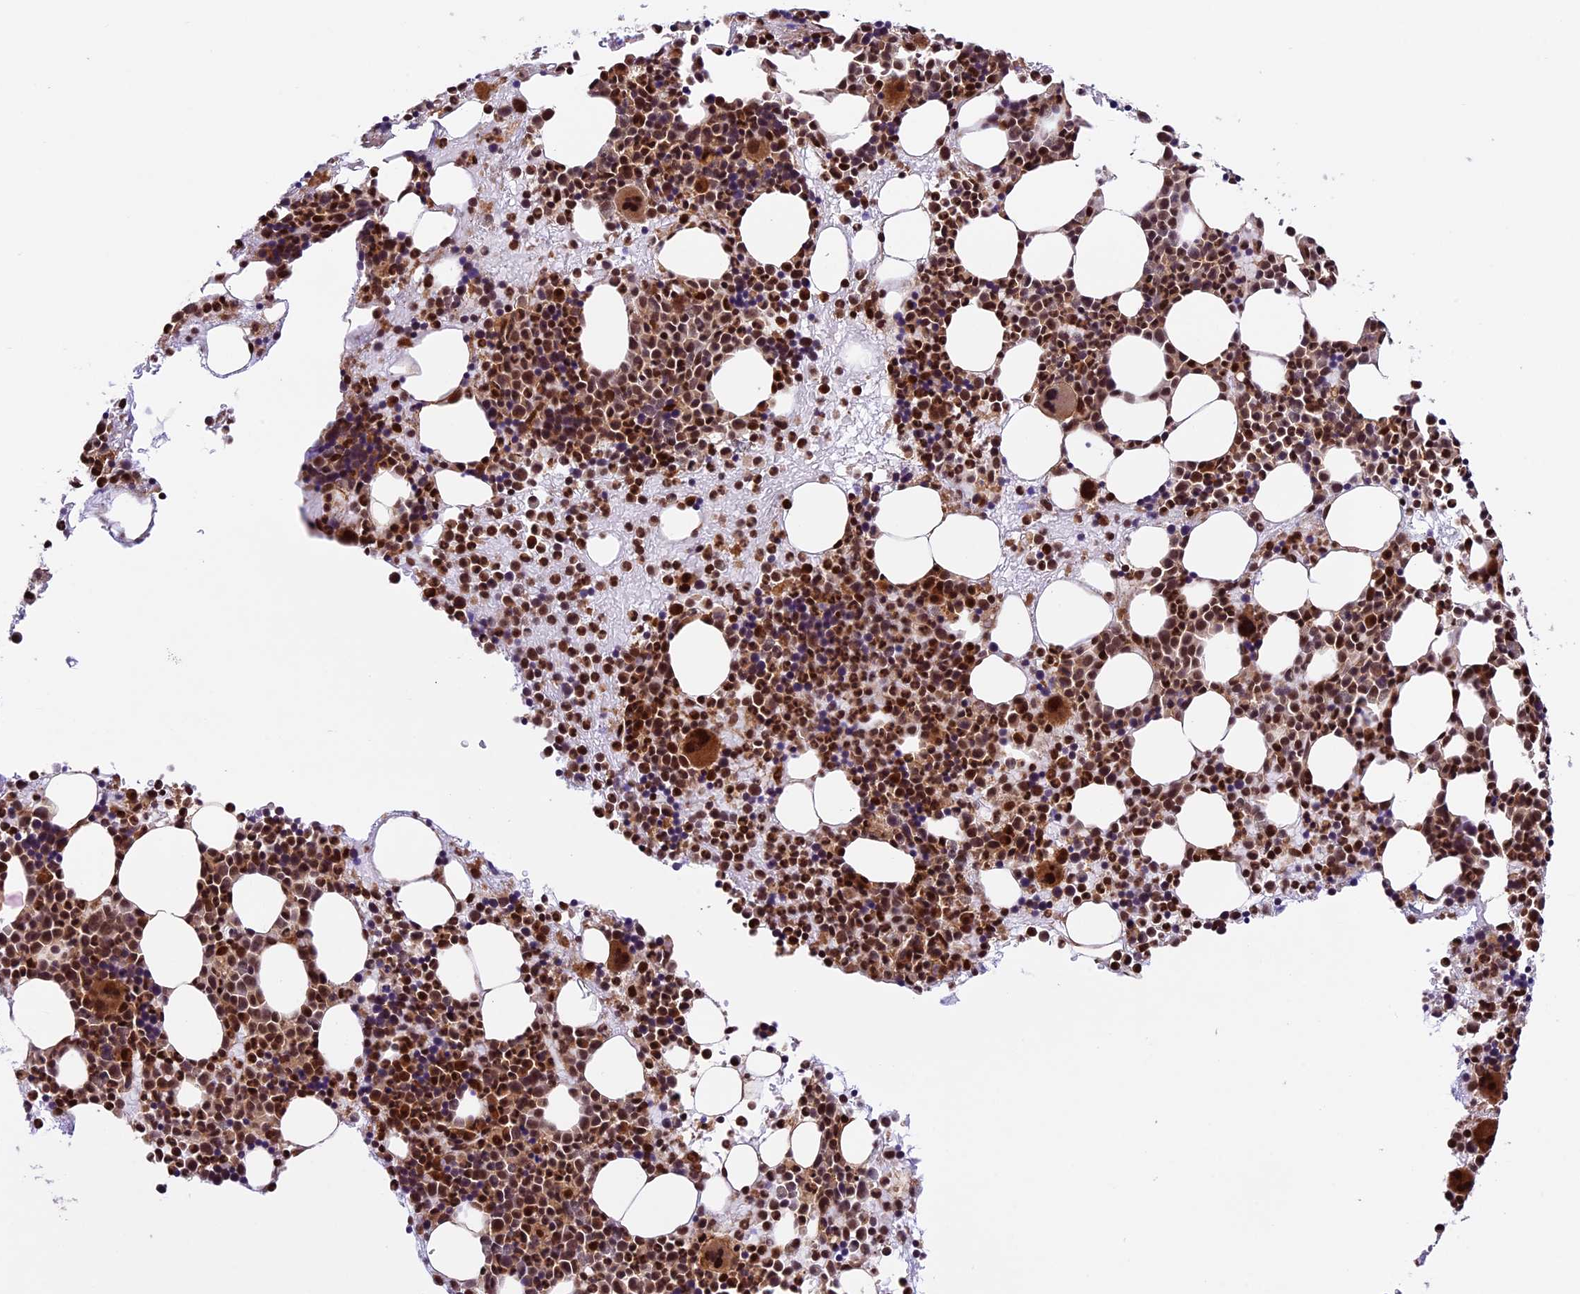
{"staining": {"intensity": "strong", "quantity": "25%-75%", "location": "cytoplasmic/membranous,nuclear"}, "tissue": "bone marrow", "cell_type": "Hematopoietic cells", "image_type": "normal", "snomed": [{"axis": "morphology", "description": "Normal tissue, NOS"}, {"axis": "topography", "description": "Bone marrow"}], "caption": "Immunohistochemical staining of benign bone marrow shows high levels of strong cytoplasmic/membranous,nuclear expression in approximately 25%-75% of hematopoietic cells. The protein is shown in brown color, while the nuclei are stained blue.", "gene": "DHX38", "patient": {"sex": "male", "age": 51}}